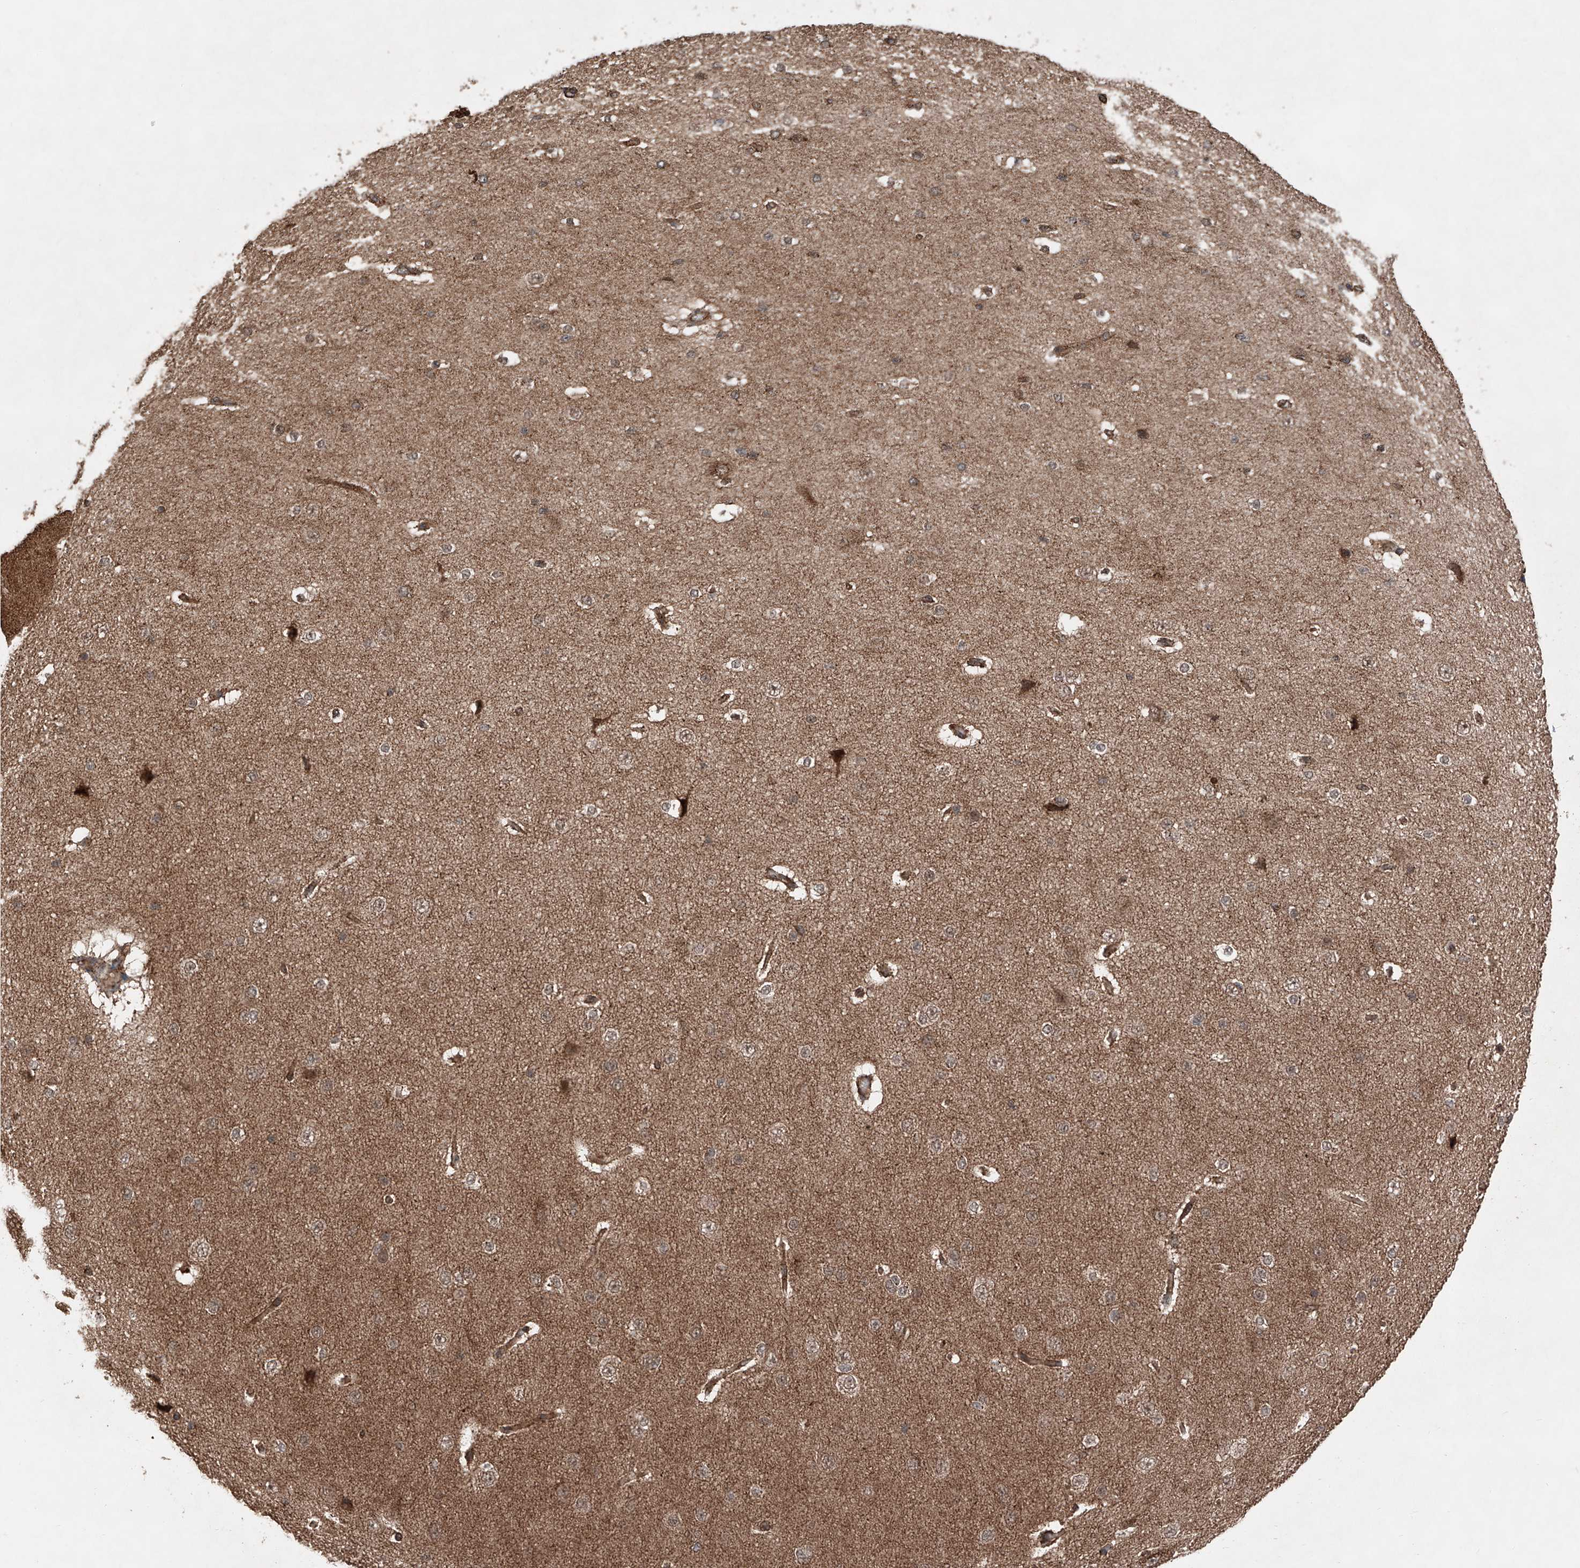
{"staining": {"intensity": "moderate", "quantity": ">75%", "location": "cytoplasmic/membranous"}, "tissue": "cerebral cortex", "cell_type": "Endothelial cells", "image_type": "normal", "snomed": [{"axis": "morphology", "description": "Normal tissue, NOS"}, {"axis": "morphology", "description": "Developmental malformation"}, {"axis": "topography", "description": "Cerebral cortex"}], "caption": "Benign cerebral cortex exhibits moderate cytoplasmic/membranous positivity in approximately >75% of endothelial cells, visualized by immunohistochemistry. The staining was performed using DAB, with brown indicating positive protein expression. Nuclei are stained blue with hematoxylin.", "gene": "ZSCAN29", "patient": {"sex": "female", "age": 30}}